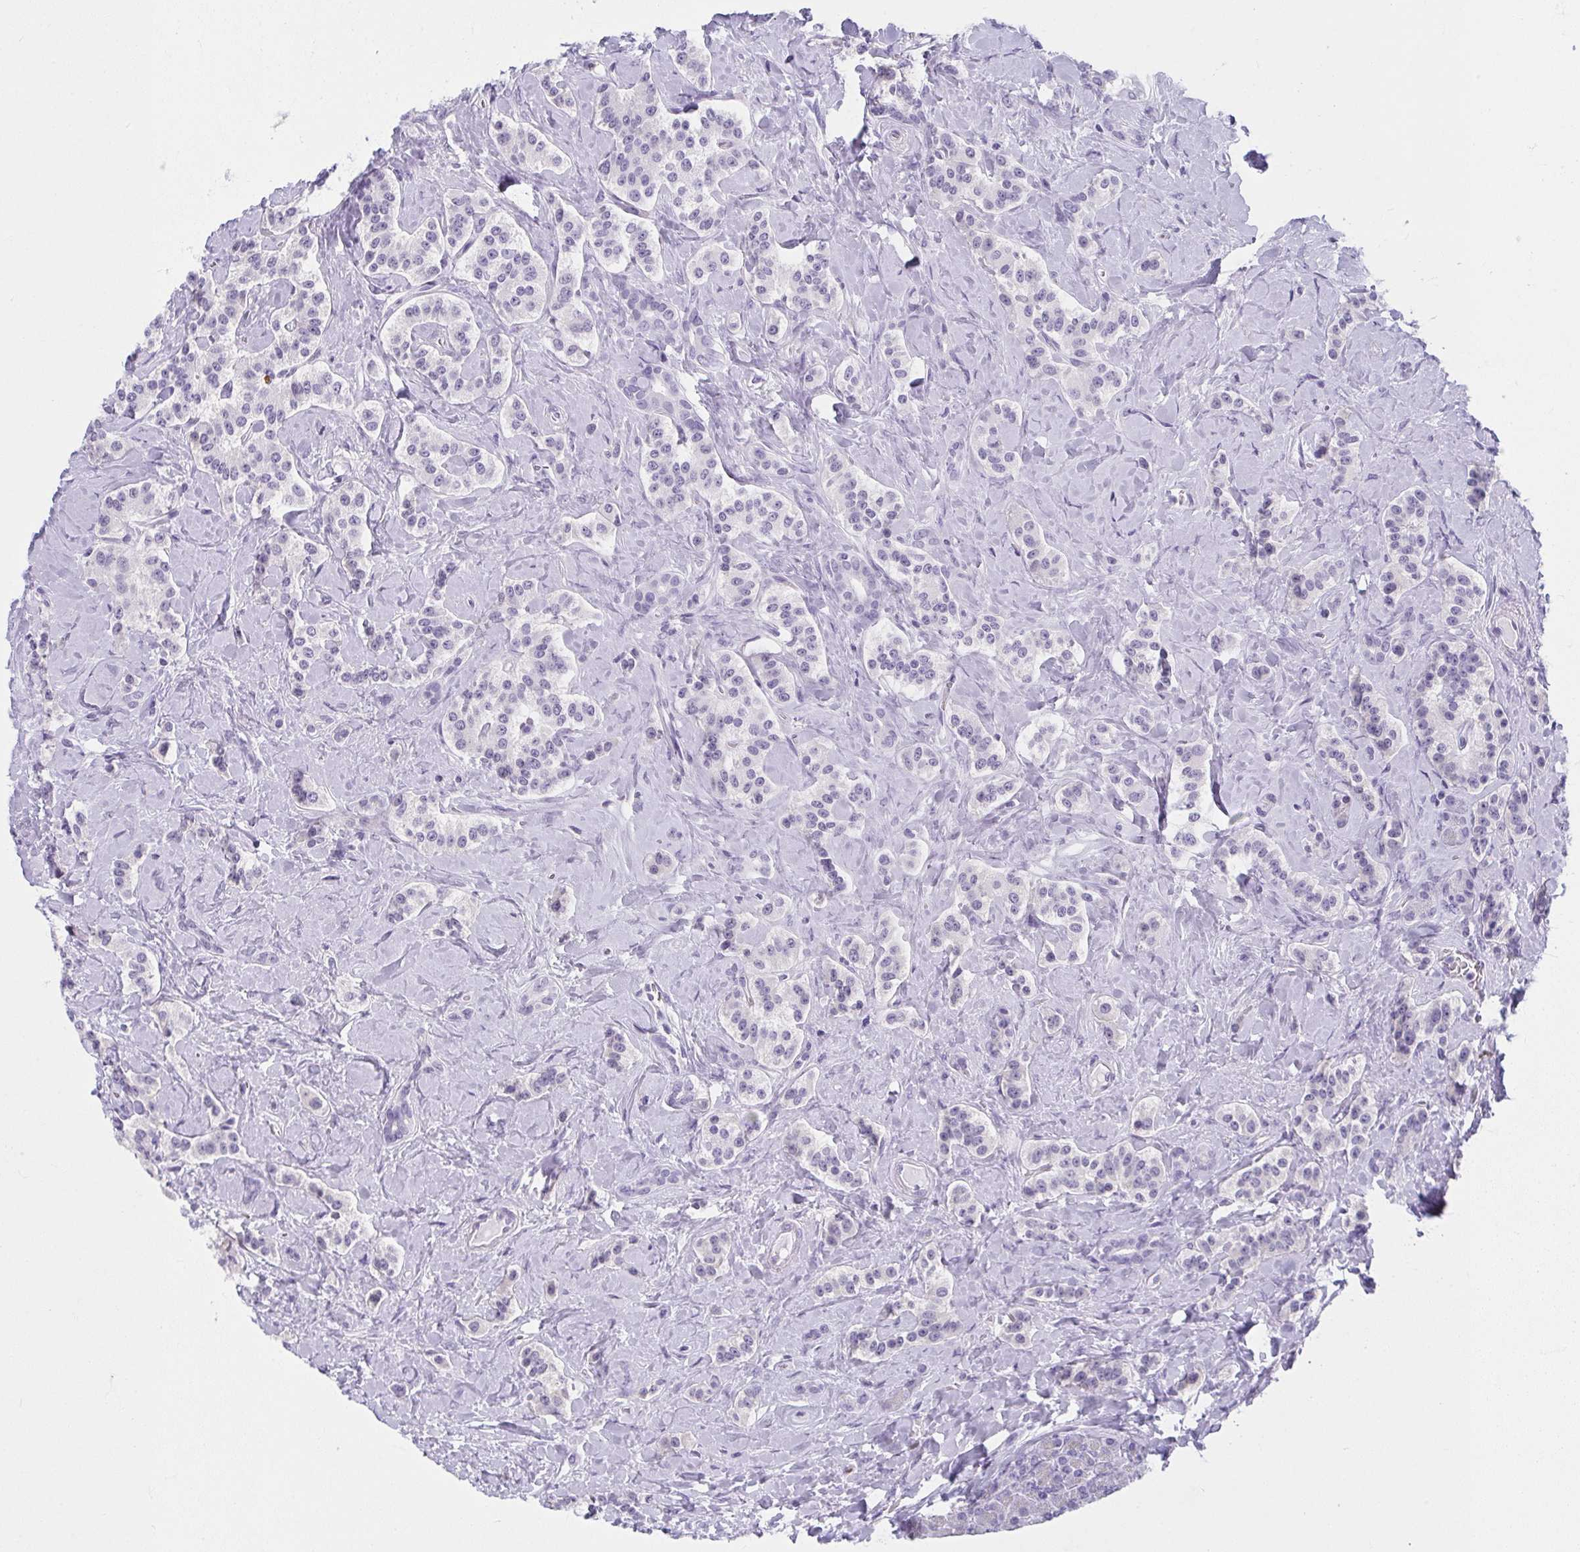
{"staining": {"intensity": "negative", "quantity": "none", "location": "none"}, "tissue": "carcinoid", "cell_type": "Tumor cells", "image_type": "cancer", "snomed": [{"axis": "morphology", "description": "Normal tissue, NOS"}, {"axis": "morphology", "description": "Carcinoid, malignant, NOS"}, {"axis": "topography", "description": "Pancreas"}], "caption": "Protein analysis of carcinoid displays no significant positivity in tumor cells. The staining was performed using DAB (3,3'-diaminobenzidine) to visualize the protein expression in brown, while the nuclei were stained in blue with hematoxylin (Magnification: 20x).", "gene": "MOBP", "patient": {"sex": "male", "age": 36}}